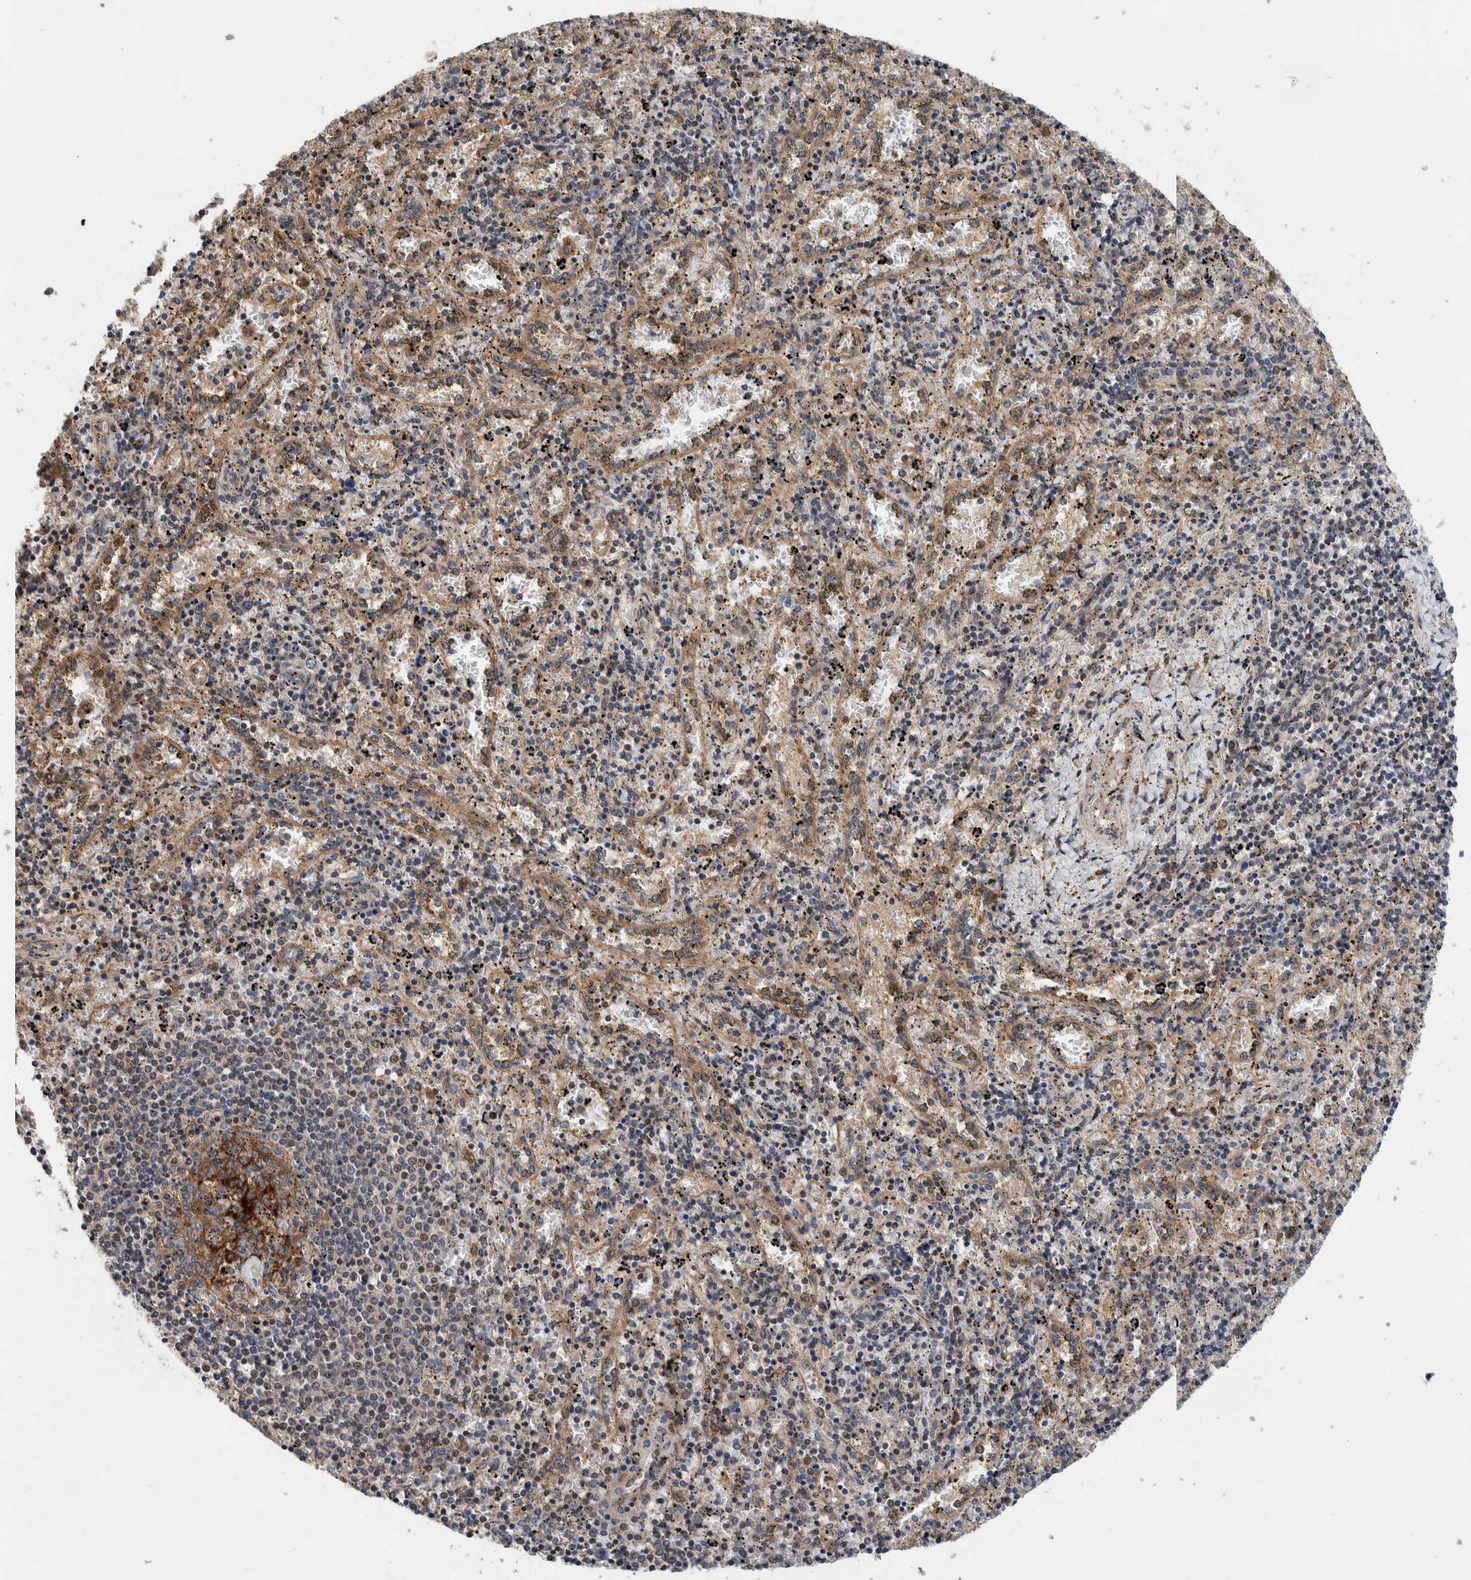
{"staining": {"intensity": "moderate", "quantity": "25%-75%", "location": "cytoplasmic/membranous"}, "tissue": "spleen", "cell_type": "Cells in red pulp", "image_type": "normal", "snomed": [{"axis": "morphology", "description": "Normal tissue, NOS"}, {"axis": "topography", "description": "Spleen"}], "caption": "Moderate cytoplasmic/membranous staining for a protein is appreciated in approximately 25%-75% of cells in red pulp of normal spleen using IHC.", "gene": "PIK3R6", "patient": {"sex": "male", "age": 11}}